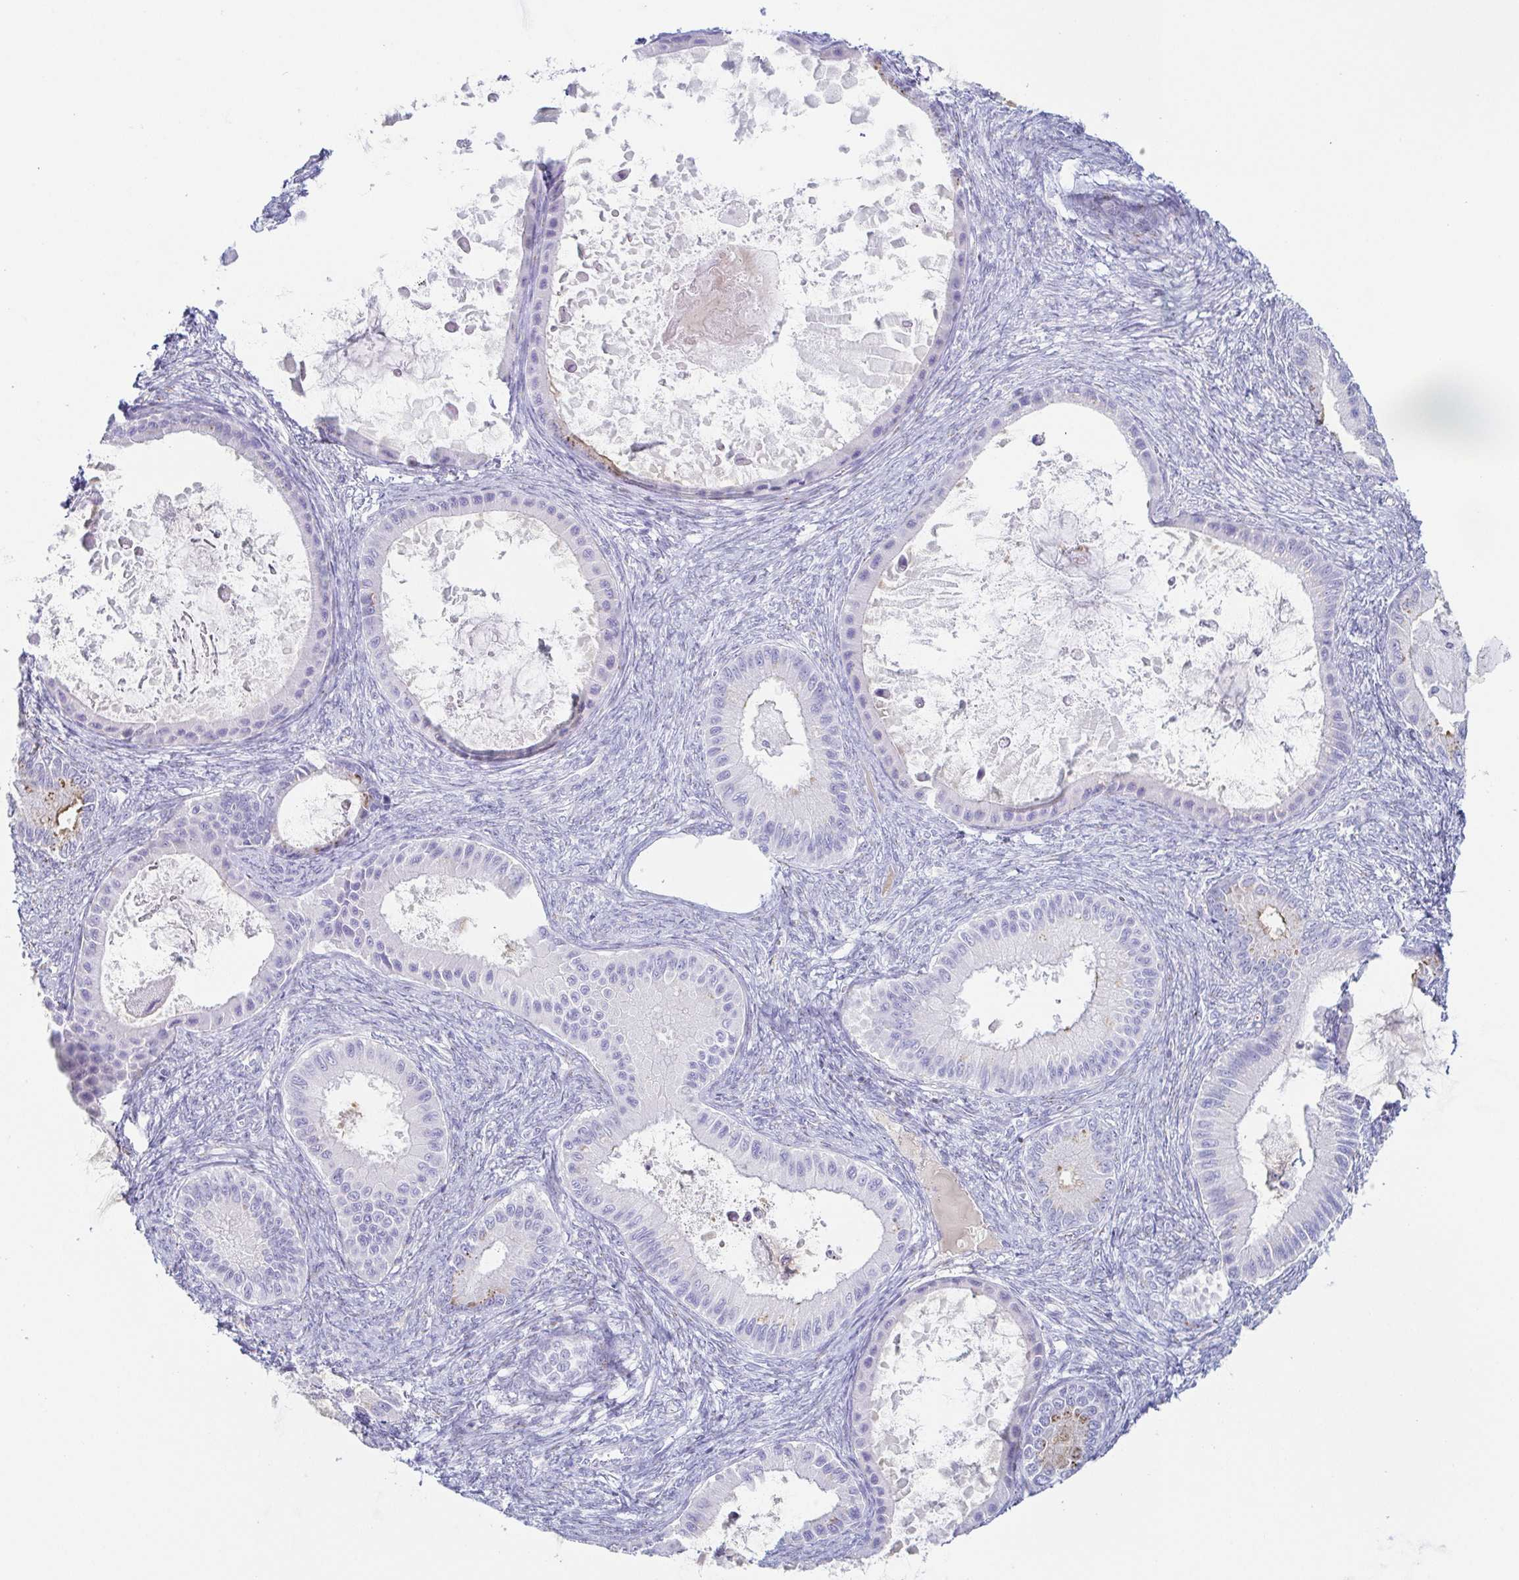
{"staining": {"intensity": "moderate", "quantity": "<25%", "location": "cytoplasmic/membranous"}, "tissue": "ovarian cancer", "cell_type": "Tumor cells", "image_type": "cancer", "snomed": [{"axis": "morphology", "description": "Cystadenocarcinoma, mucinous, NOS"}, {"axis": "topography", "description": "Ovary"}], "caption": "Brown immunohistochemical staining in ovarian cancer (mucinous cystadenocarcinoma) reveals moderate cytoplasmic/membranous positivity in approximately <25% of tumor cells. The staining is performed using DAB (3,3'-diaminobenzidine) brown chromogen to label protein expression. The nuclei are counter-stained blue using hematoxylin.", "gene": "LDLRAD1", "patient": {"sex": "female", "age": 64}}